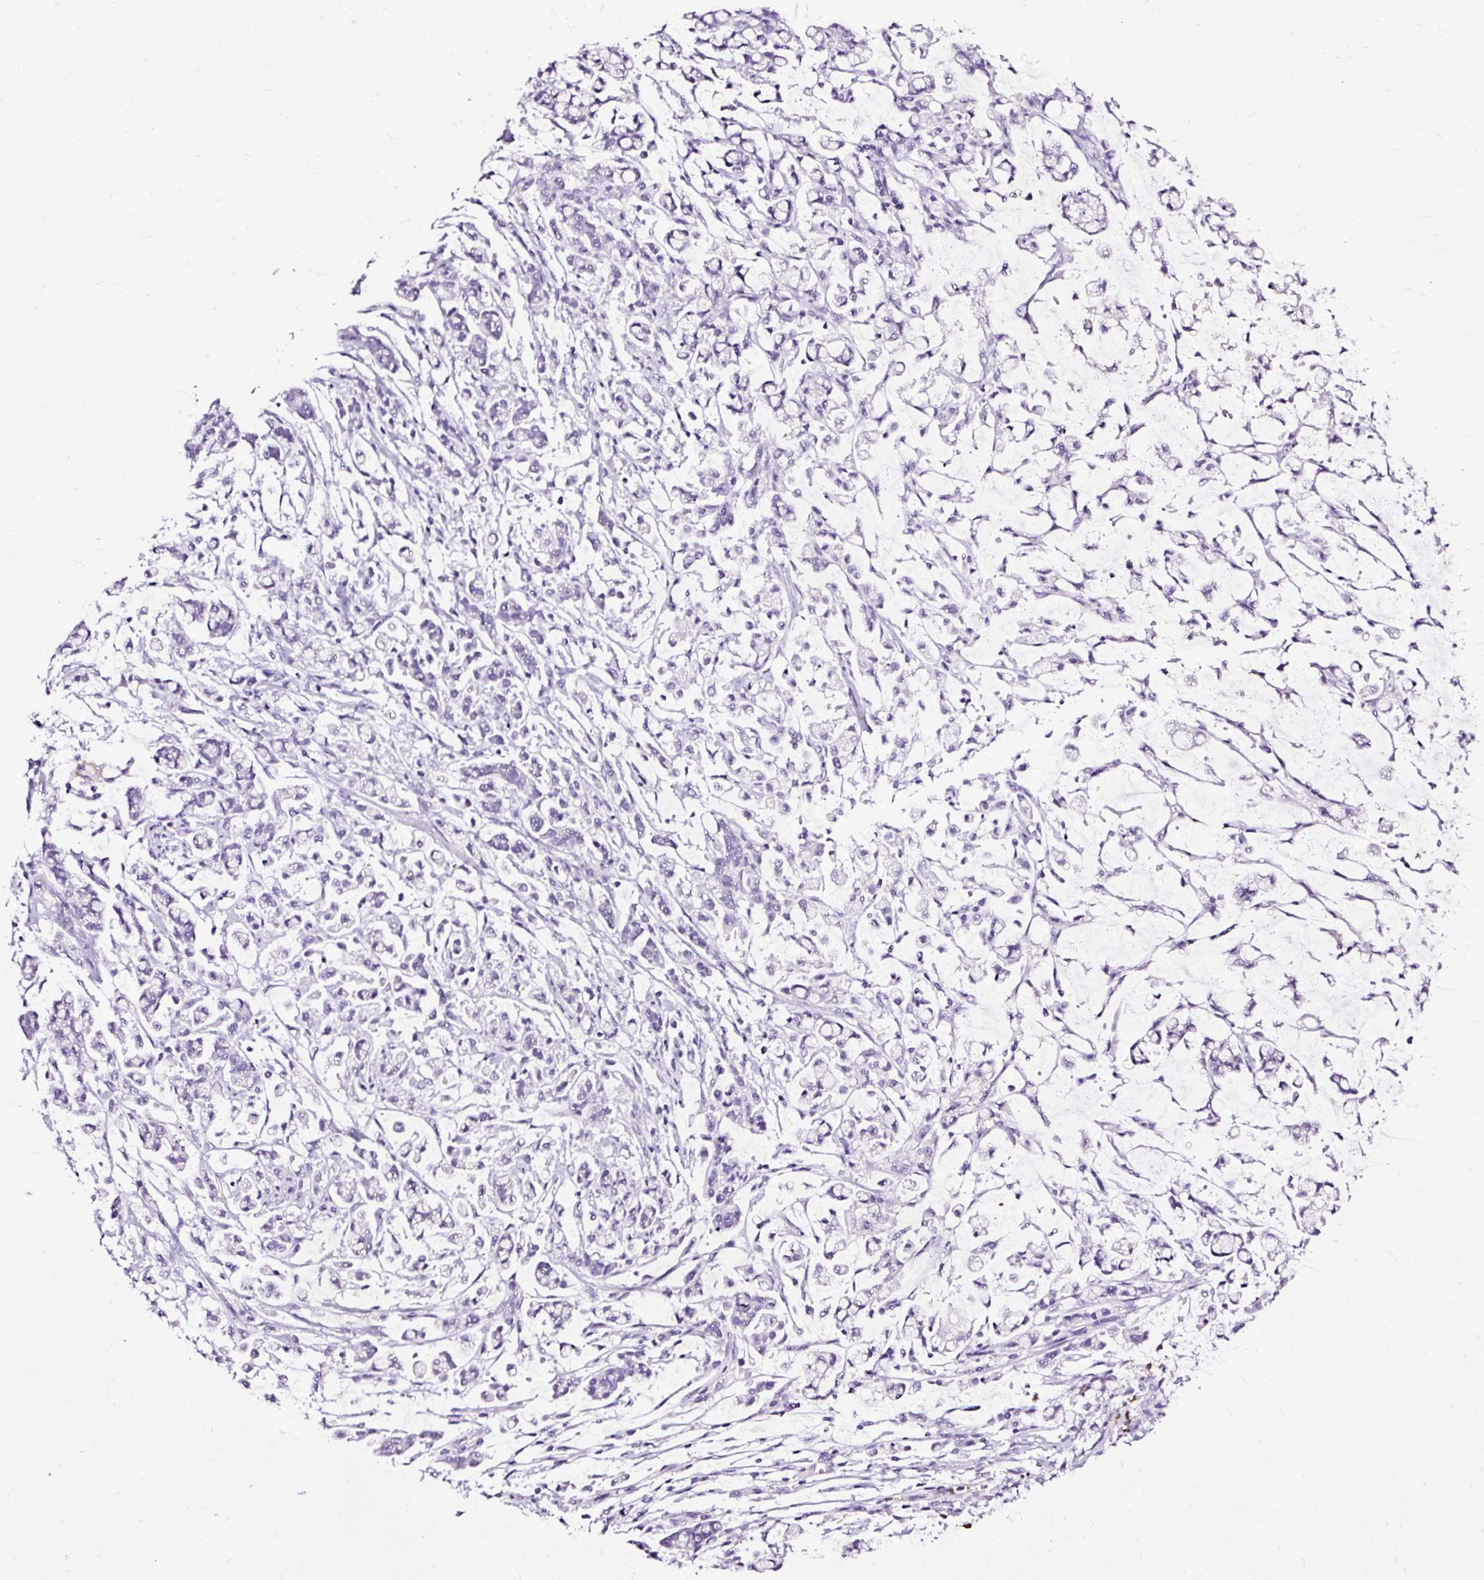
{"staining": {"intensity": "negative", "quantity": "none", "location": "none"}, "tissue": "stomach cancer", "cell_type": "Tumor cells", "image_type": "cancer", "snomed": [{"axis": "morphology", "description": "Adenocarcinoma, NOS"}, {"axis": "topography", "description": "Stomach"}], "caption": "High power microscopy histopathology image of an immunohistochemistry histopathology image of adenocarcinoma (stomach), revealing no significant staining in tumor cells.", "gene": "SLC7A8", "patient": {"sex": "female", "age": 60}}